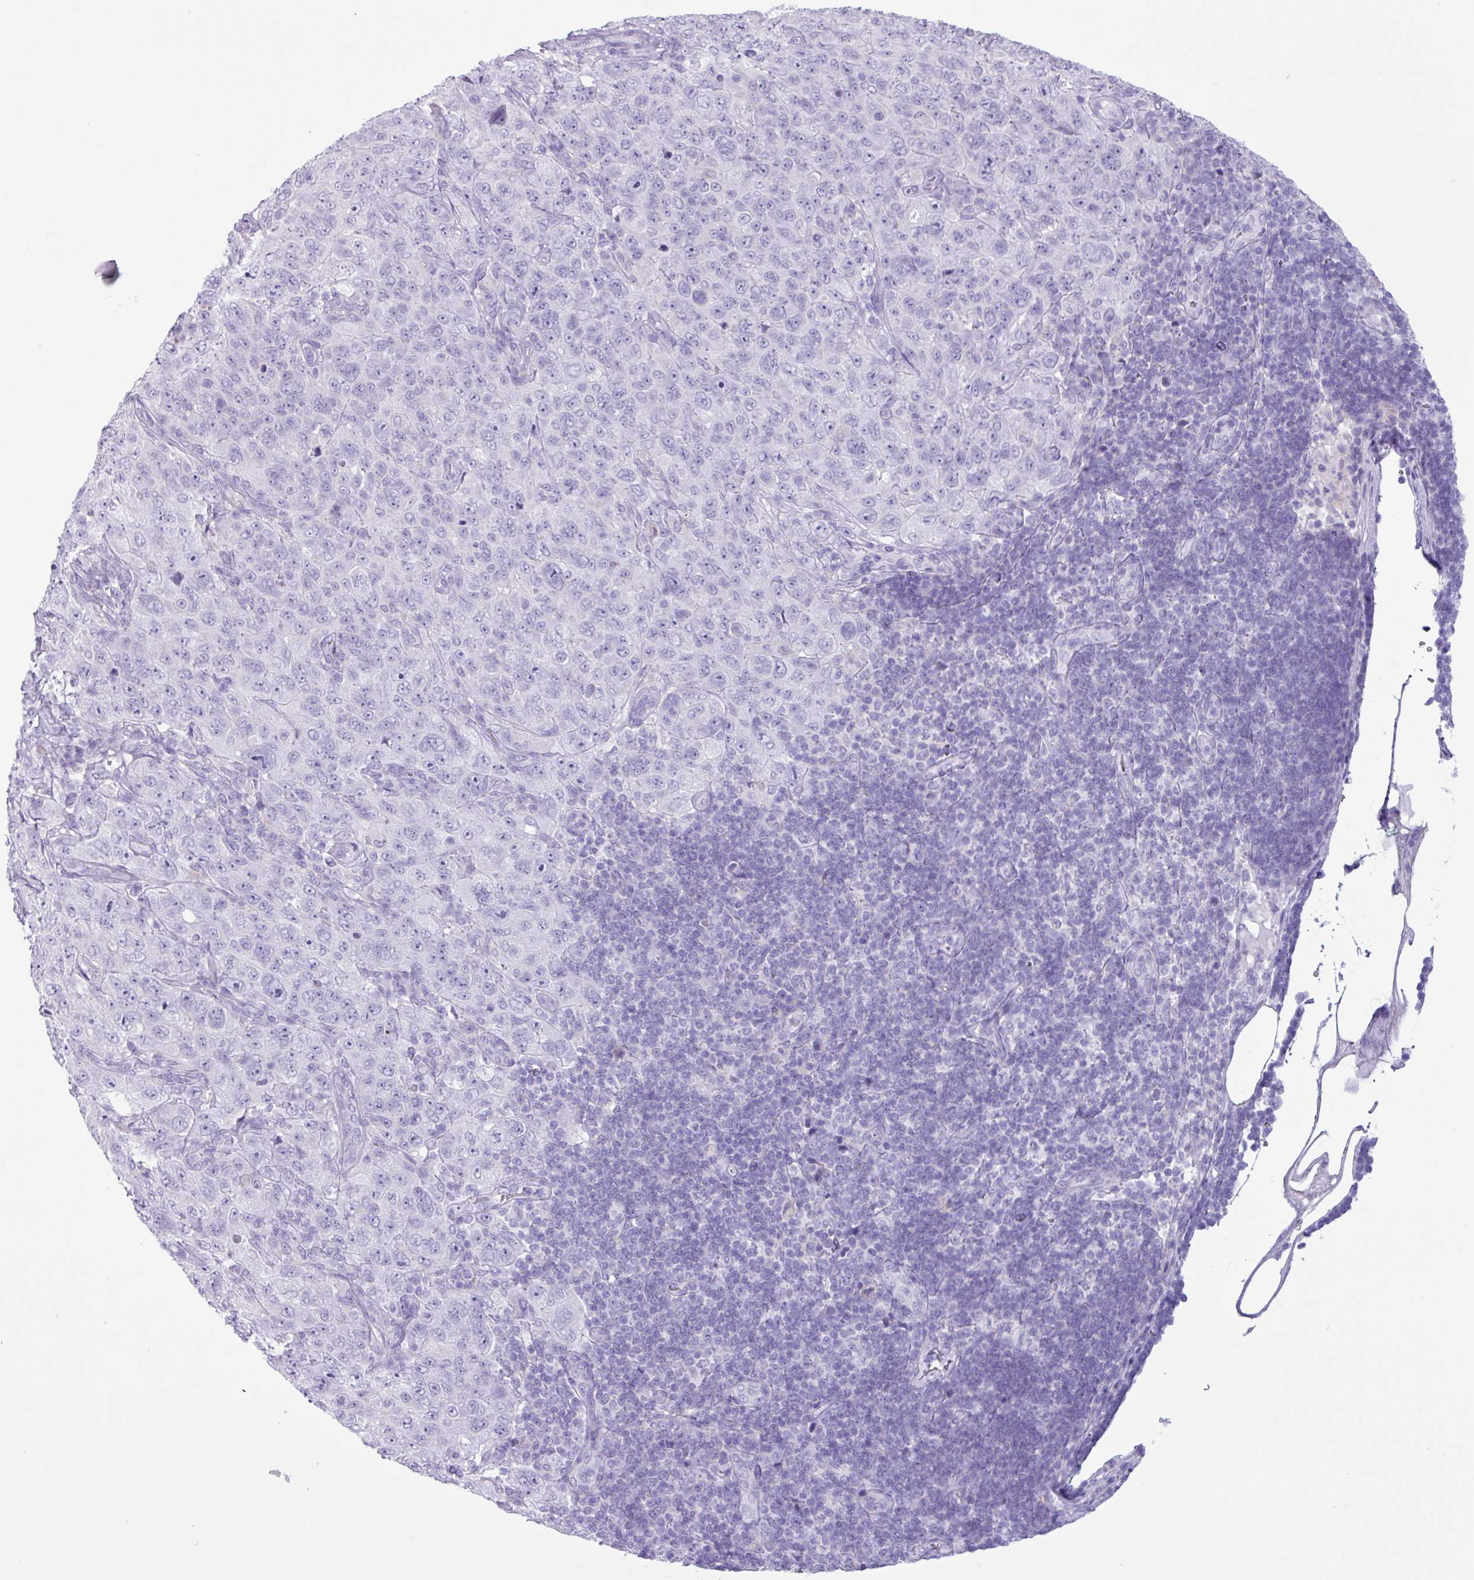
{"staining": {"intensity": "negative", "quantity": "none", "location": "none"}, "tissue": "pancreatic cancer", "cell_type": "Tumor cells", "image_type": "cancer", "snomed": [{"axis": "morphology", "description": "Adenocarcinoma, NOS"}, {"axis": "topography", "description": "Pancreas"}], "caption": "Immunohistochemistry (IHC) photomicrograph of human pancreatic cancer (adenocarcinoma) stained for a protein (brown), which reveals no expression in tumor cells.", "gene": "AGO3", "patient": {"sex": "male", "age": 68}}